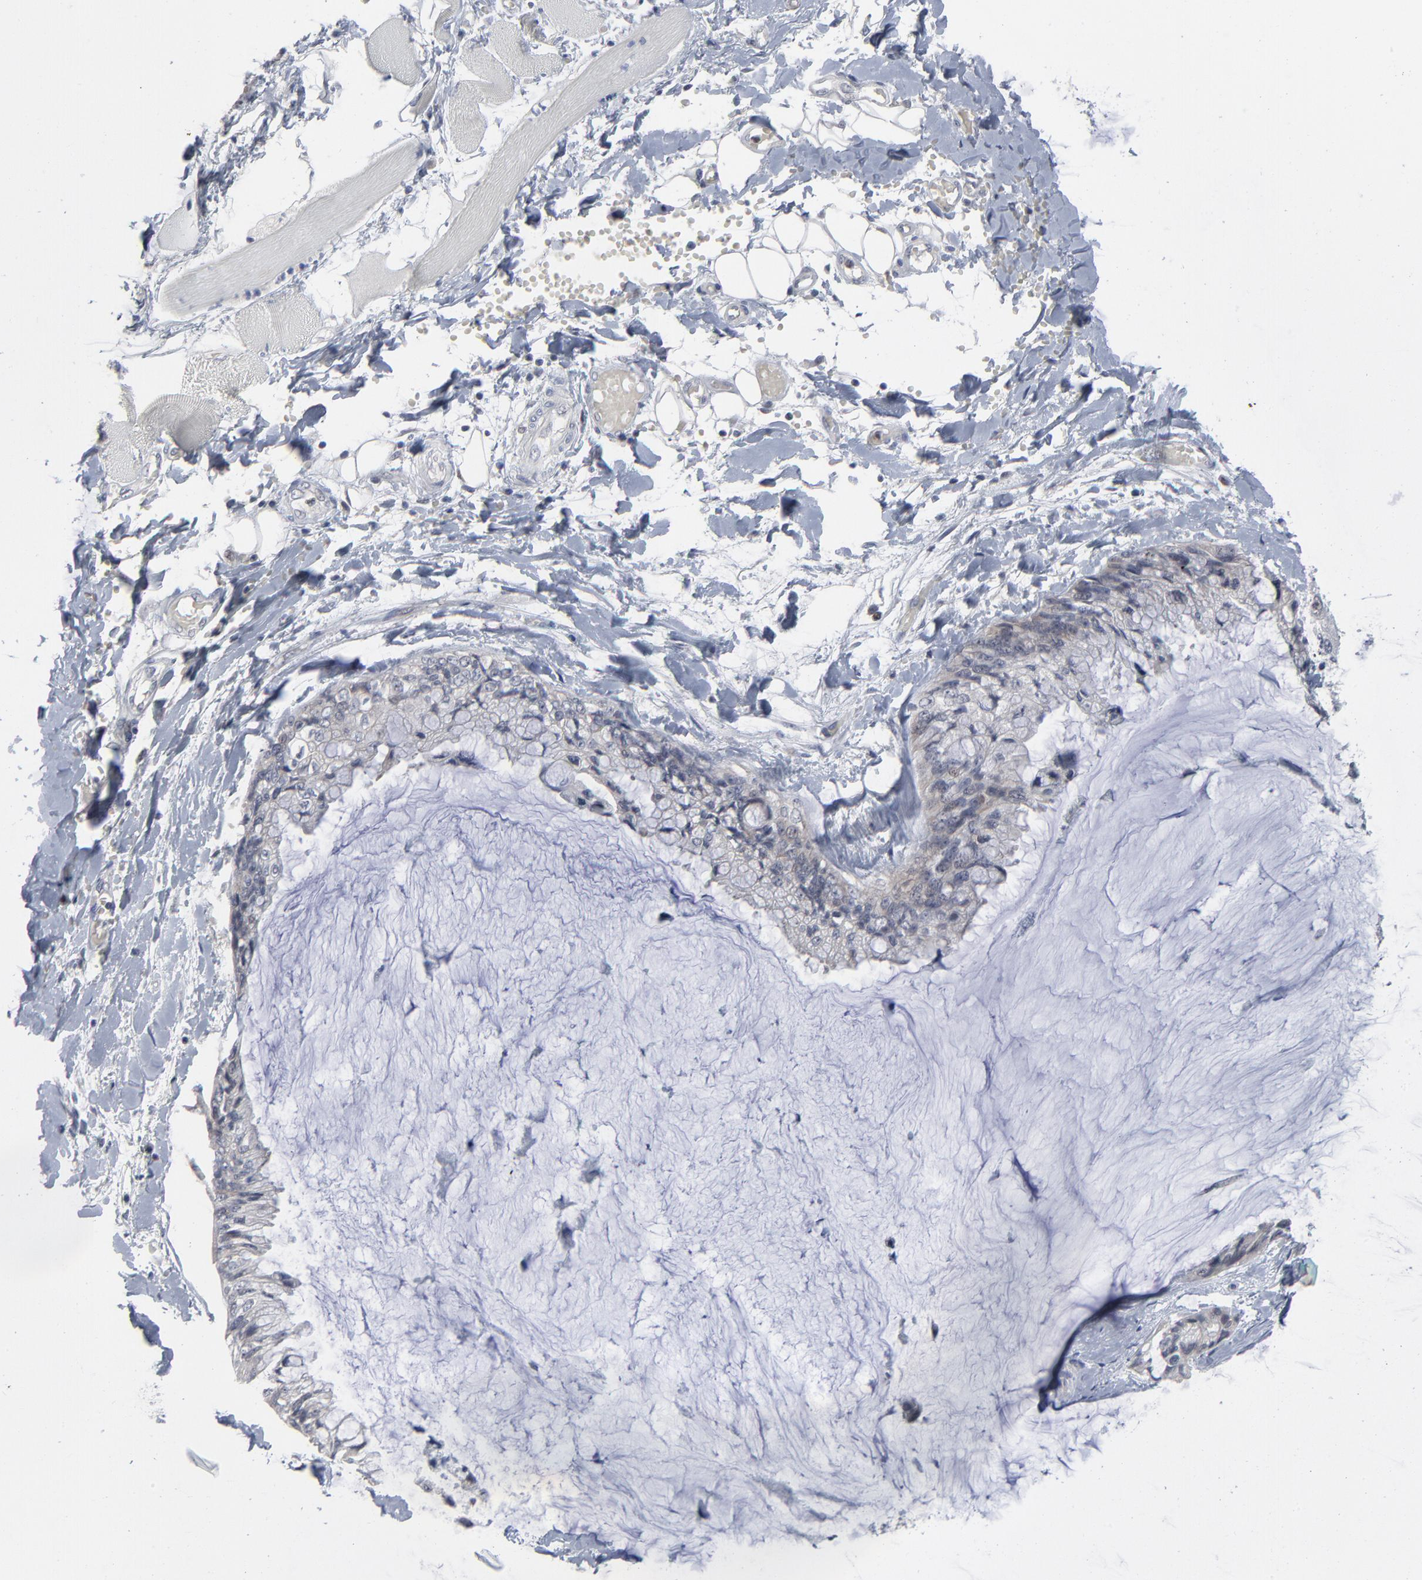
{"staining": {"intensity": "negative", "quantity": "none", "location": "none"}, "tissue": "ovarian cancer", "cell_type": "Tumor cells", "image_type": "cancer", "snomed": [{"axis": "morphology", "description": "Cystadenocarcinoma, mucinous, NOS"}, {"axis": "topography", "description": "Ovary"}], "caption": "An immunohistochemistry histopathology image of ovarian mucinous cystadenocarcinoma is shown. There is no staining in tumor cells of ovarian mucinous cystadenocarcinoma.", "gene": "FOXN2", "patient": {"sex": "female", "age": 39}}